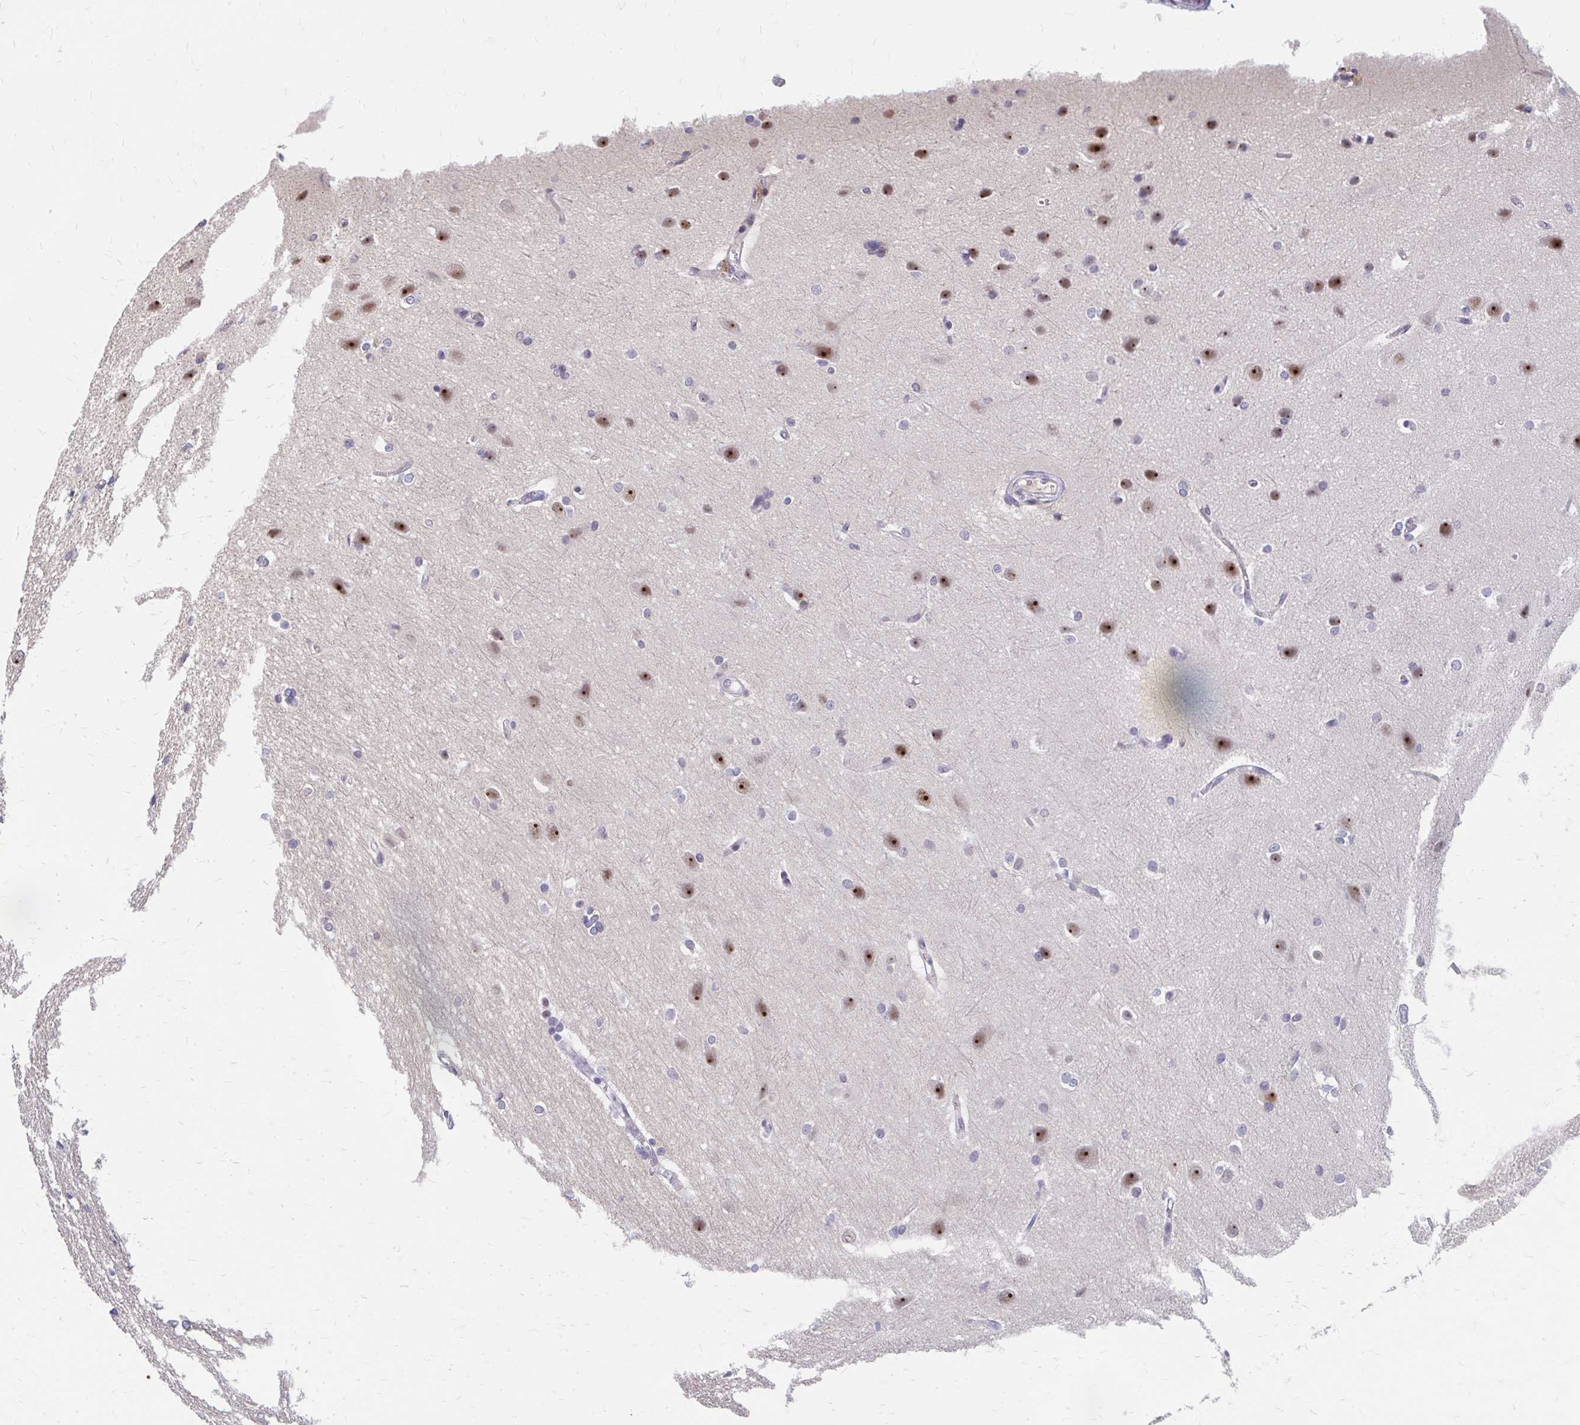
{"staining": {"intensity": "negative", "quantity": "none", "location": "none"}, "tissue": "cerebral cortex", "cell_type": "Endothelial cells", "image_type": "normal", "snomed": [{"axis": "morphology", "description": "Normal tissue, NOS"}, {"axis": "topography", "description": "Cerebral cortex"}], "caption": "This is an IHC micrograph of normal cerebral cortex. There is no positivity in endothelial cells.", "gene": "GTF2H1", "patient": {"sex": "male", "age": 37}}